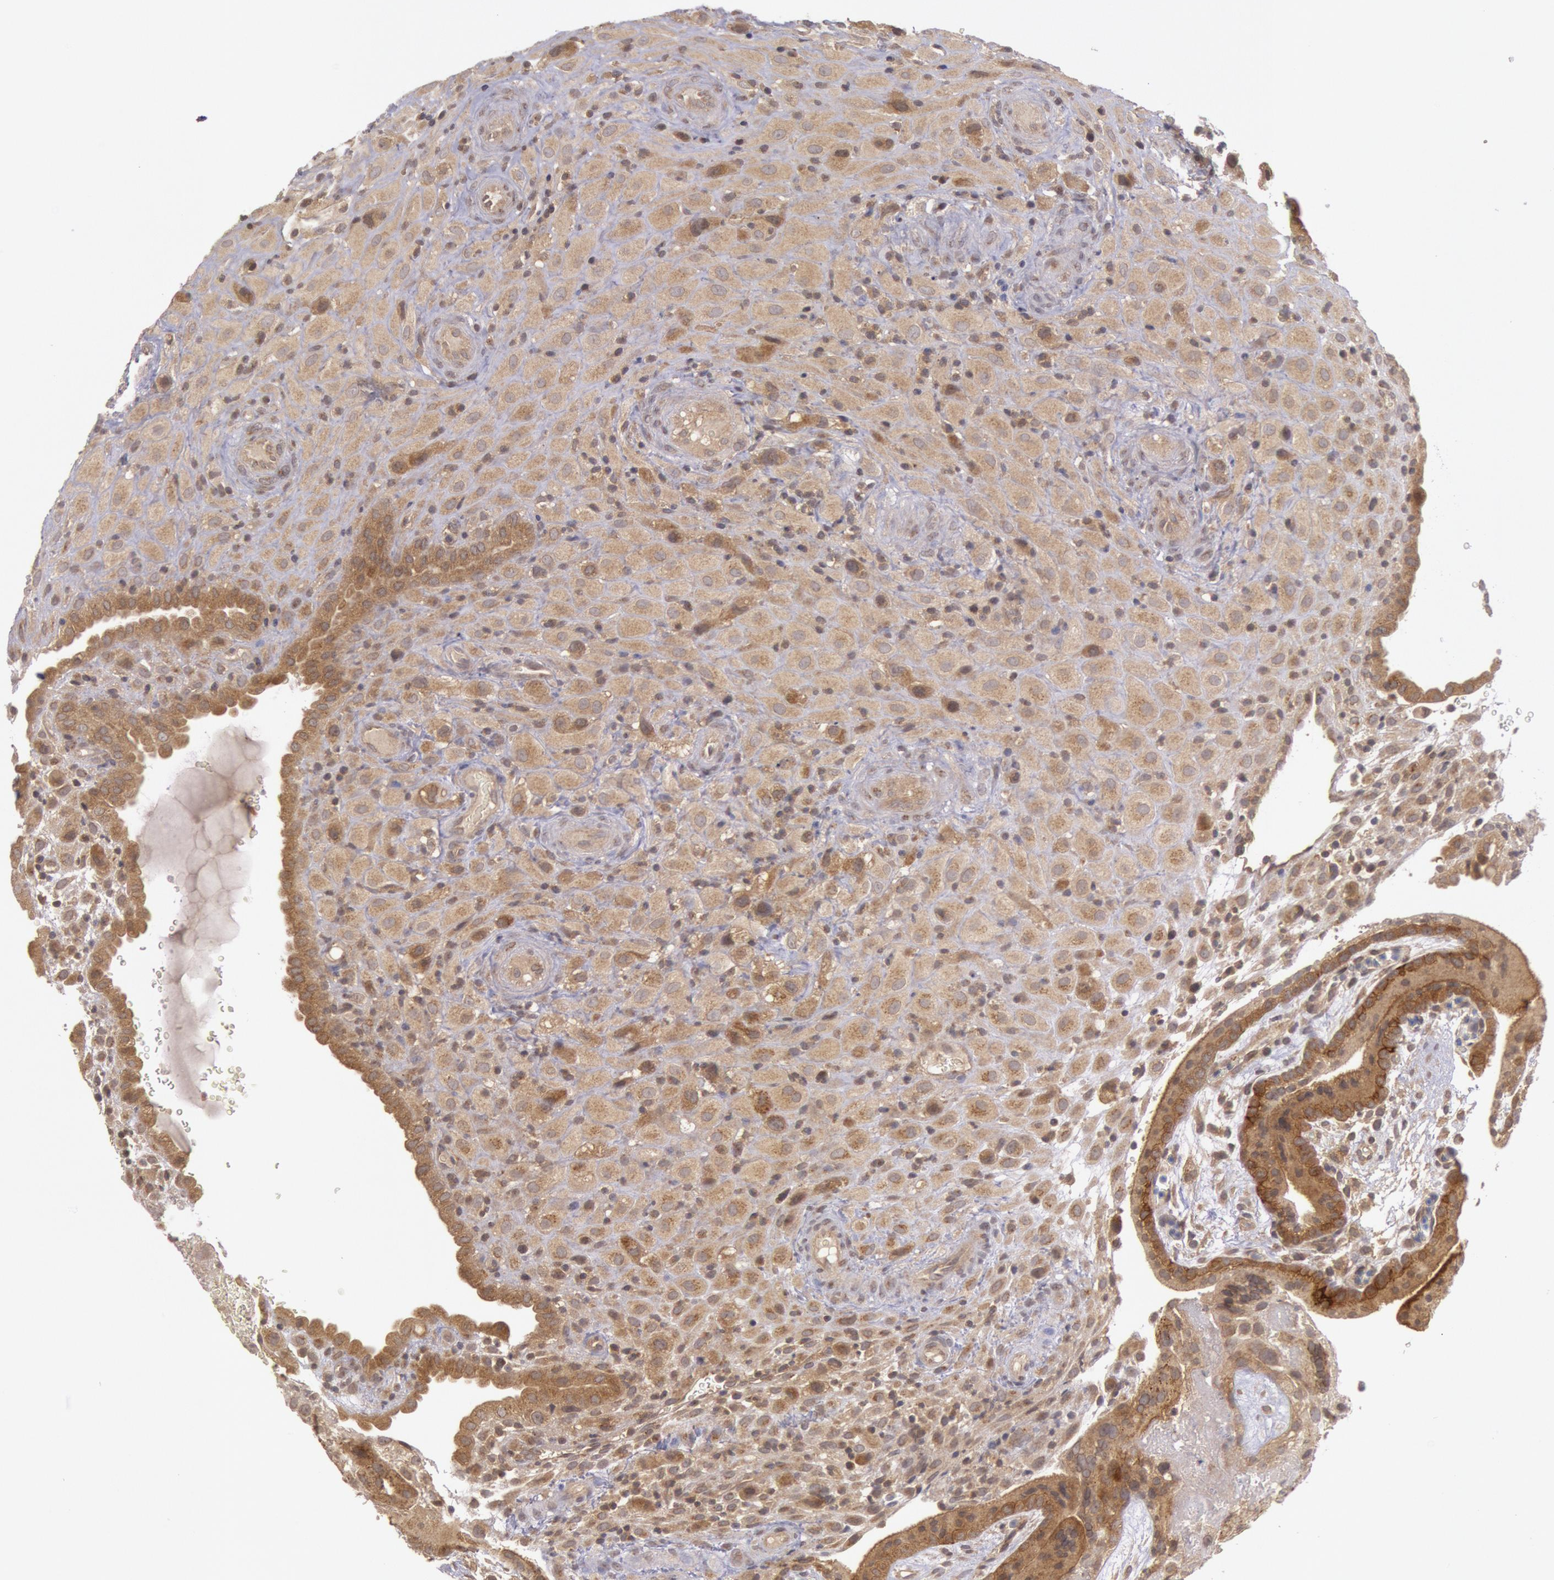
{"staining": {"intensity": "moderate", "quantity": ">75%", "location": "cytoplasmic/membranous"}, "tissue": "placenta", "cell_type": "Decidual cells", "image_type": "normal", "snomed": [{"axis": "morphology", "description": "Normal tissue, NOS"}, {"axis": "topography", "description": "Placenta"}], "caption": "Immunohistochemistry (IHC) micrograph of benign placenta stained for a protein (brown), which reveals medium levels of moderate cytoplasmic/membranous positivity in approximately >75% of decidual cells.", "gene": "BRAF", "patient": {"sex": "female", "age": 19}}